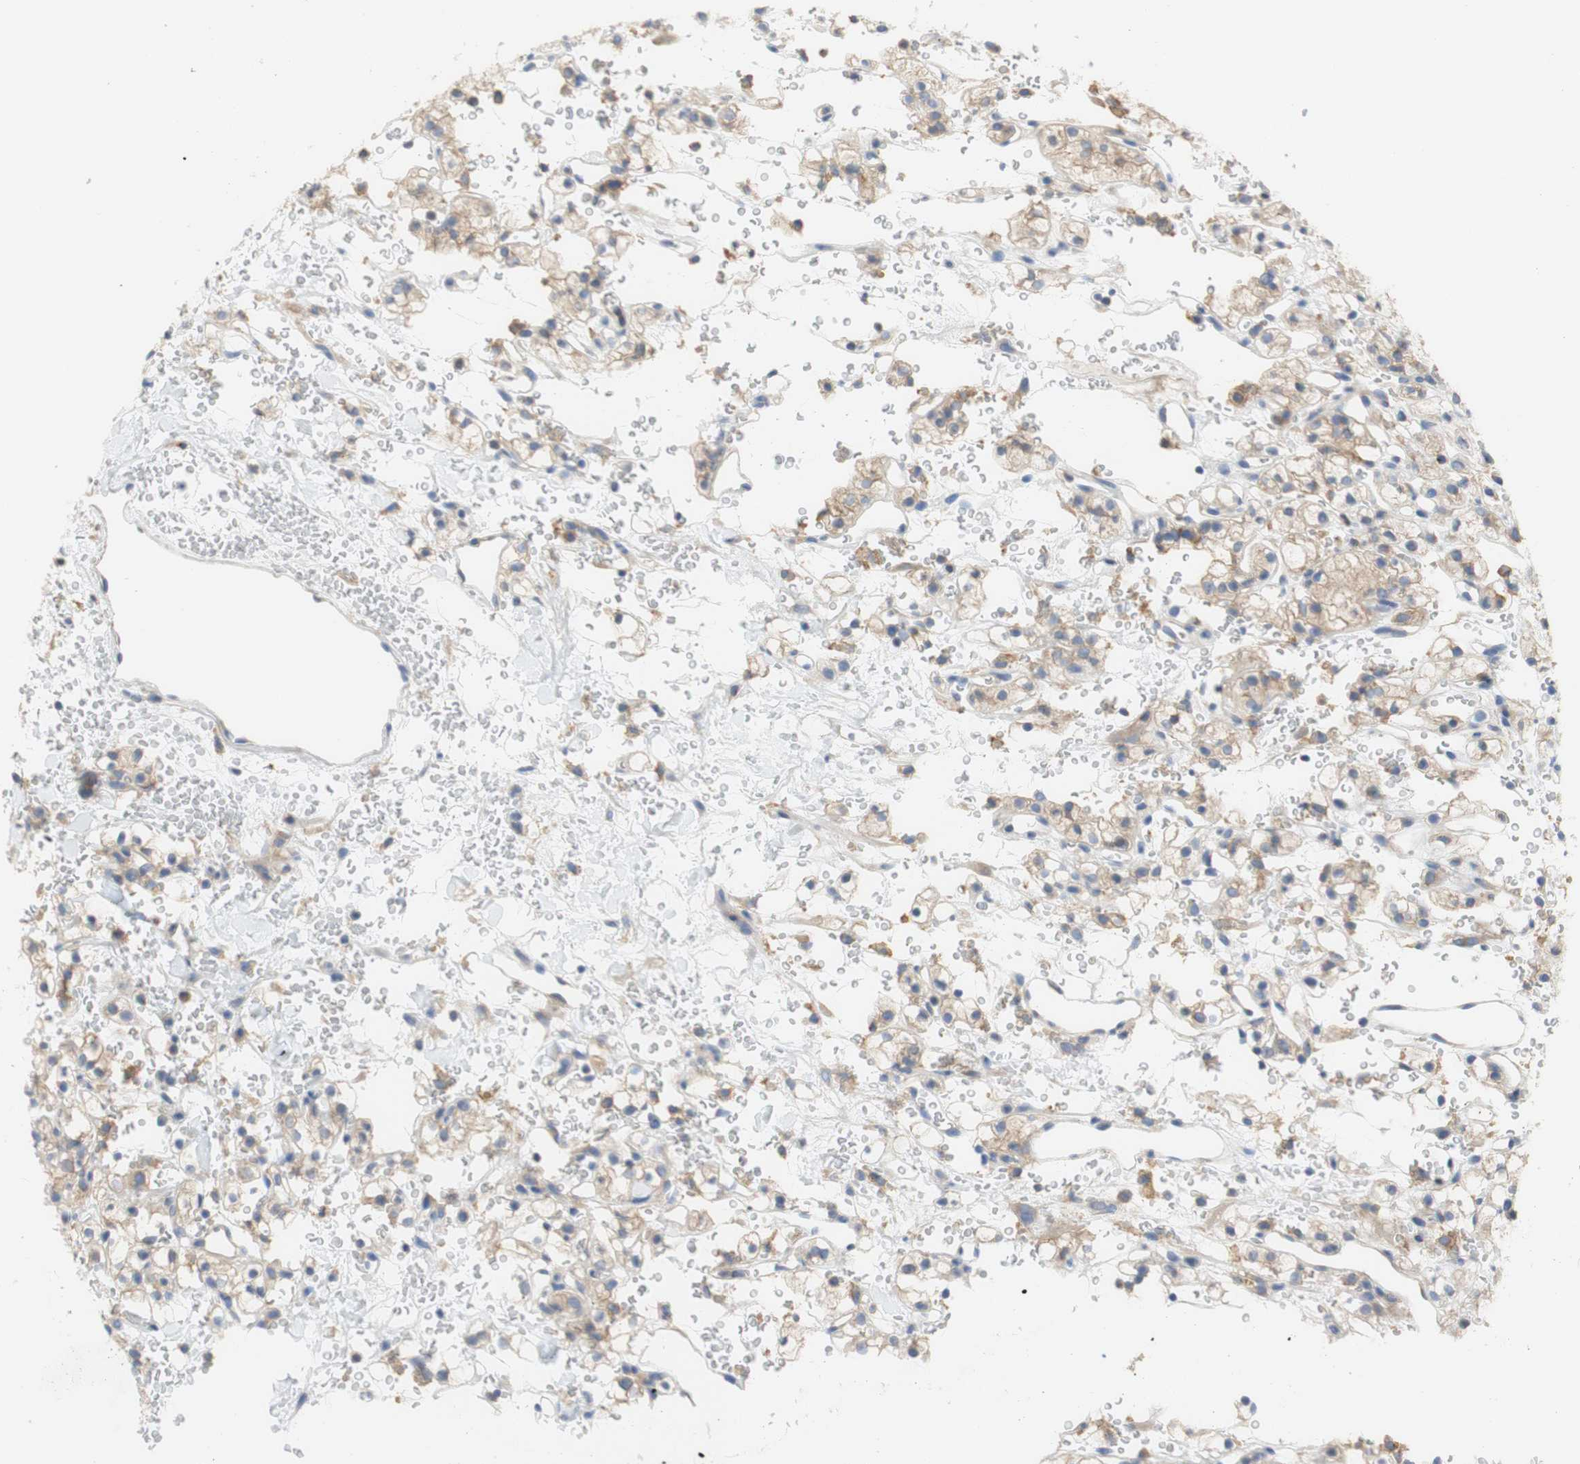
{"staining": {"intensity": "weak", "quantity": "25%-75%", "location": "cytoplasmic/membranous"}, "tissue": "renal cancer", "cell_type": "Tumor cells", "image_type": "cancer", "snomed": [{"axis": "morphology", "description": "Adenocarcinoma, NOS"}, {"axis": "topography", "description": "Kidney"}], "caption": "High-magnification brightfield microscopy of adenocarcinoma (renal) stained with DAB (3,3'-diaminobenzidine) (brown) and counterstained with hematoxylin (blue). tumor cells exhibit weak cytoplasmic/membranous staining is seen in approximately25%-75% of cells.", "gene": "ATP2B1", "patient": {"sex": "male", "age": 61}}